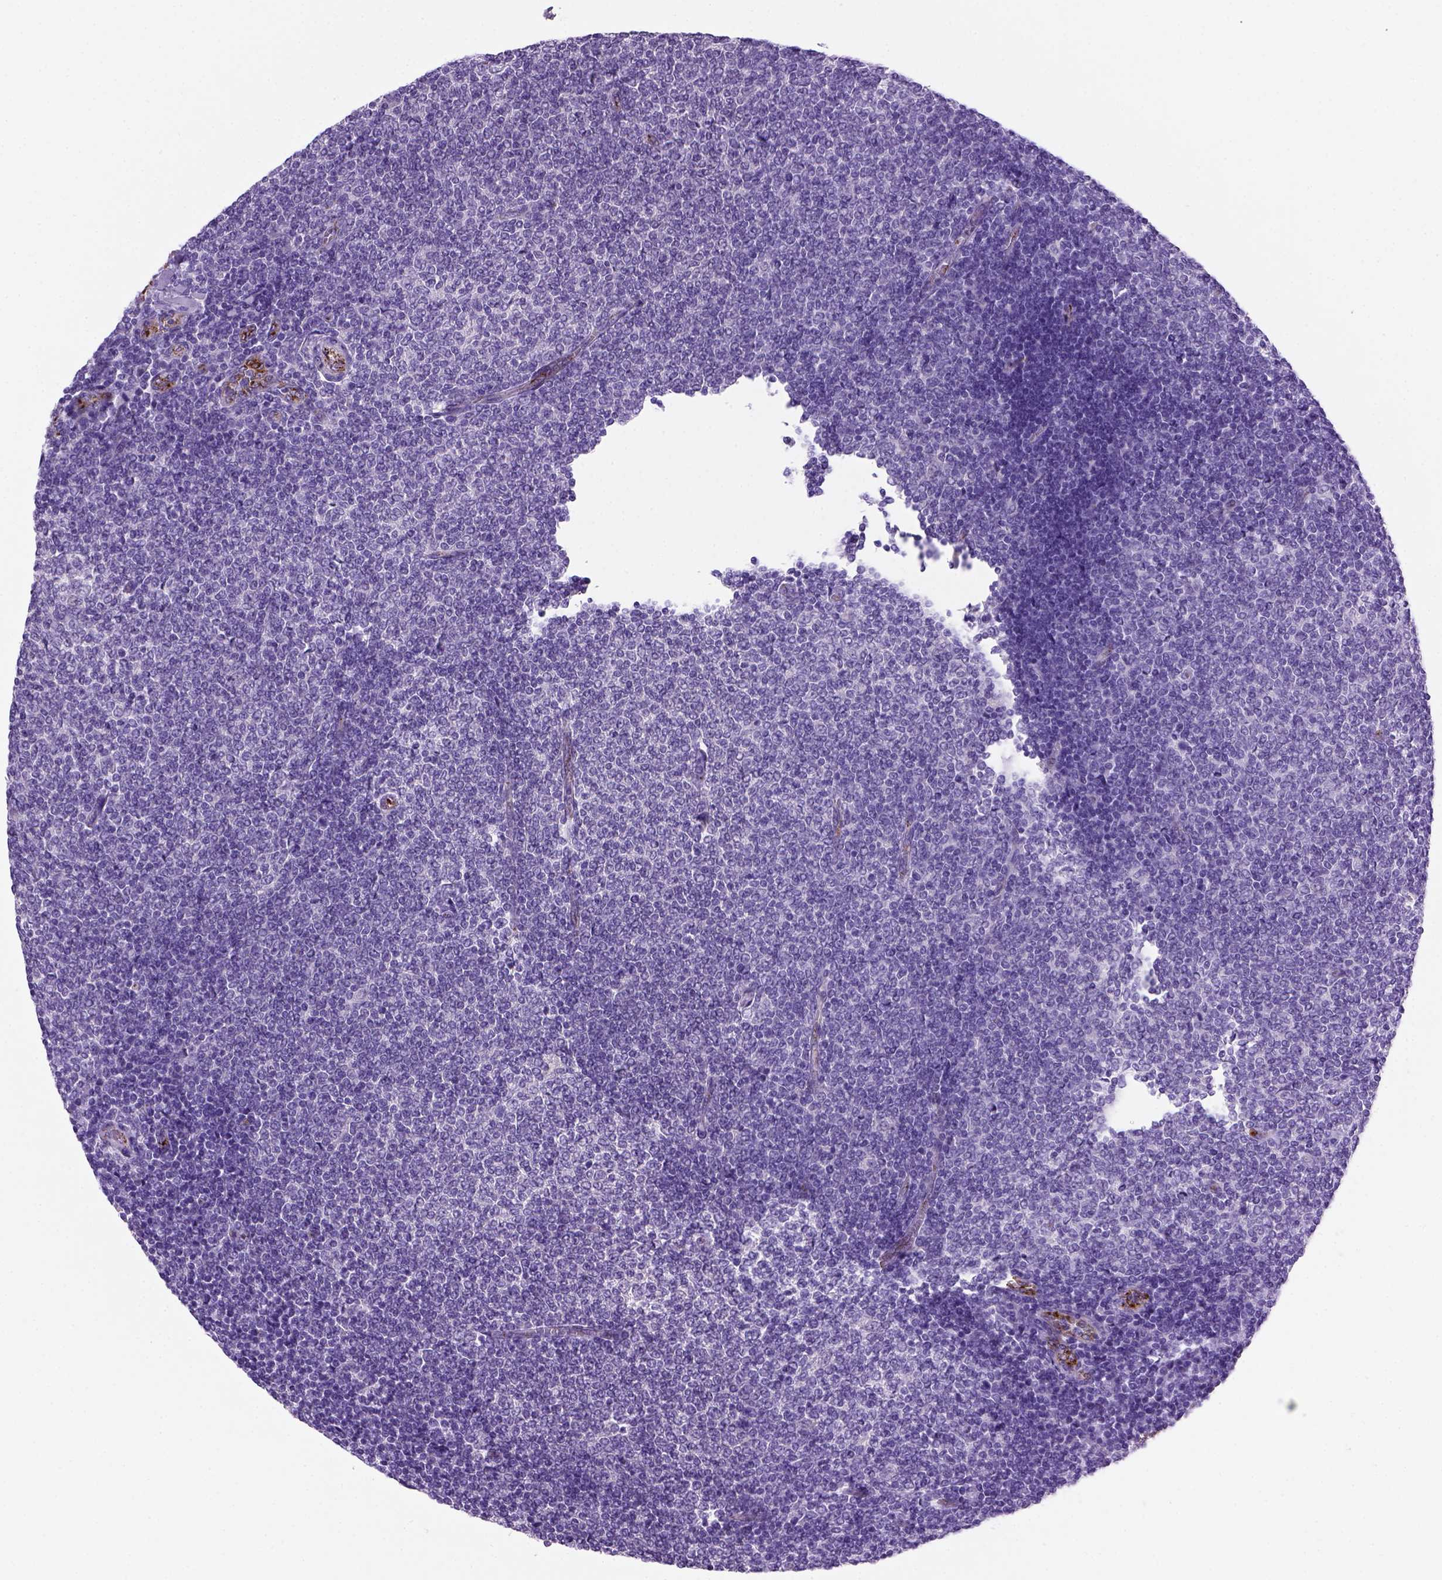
{"staining": {"intensity": "negative", "quantity": "none", "location": "none"}, "tissue": "lymphoma", "cell_type": "Tumor cells", "image_type": "cancer", "snomed": [{"axis": "morphology", "description": "Malignant lymphoma, non-Hodgkin's type, Low grade"}, {"axis": "topography", "description": "Lymph node"}], "caption": "The photomicrograph demonstrates no staining of tumor cells in lymphoma.", "gene": "VWF", "patient": {"sex": "male", "age": 52}}